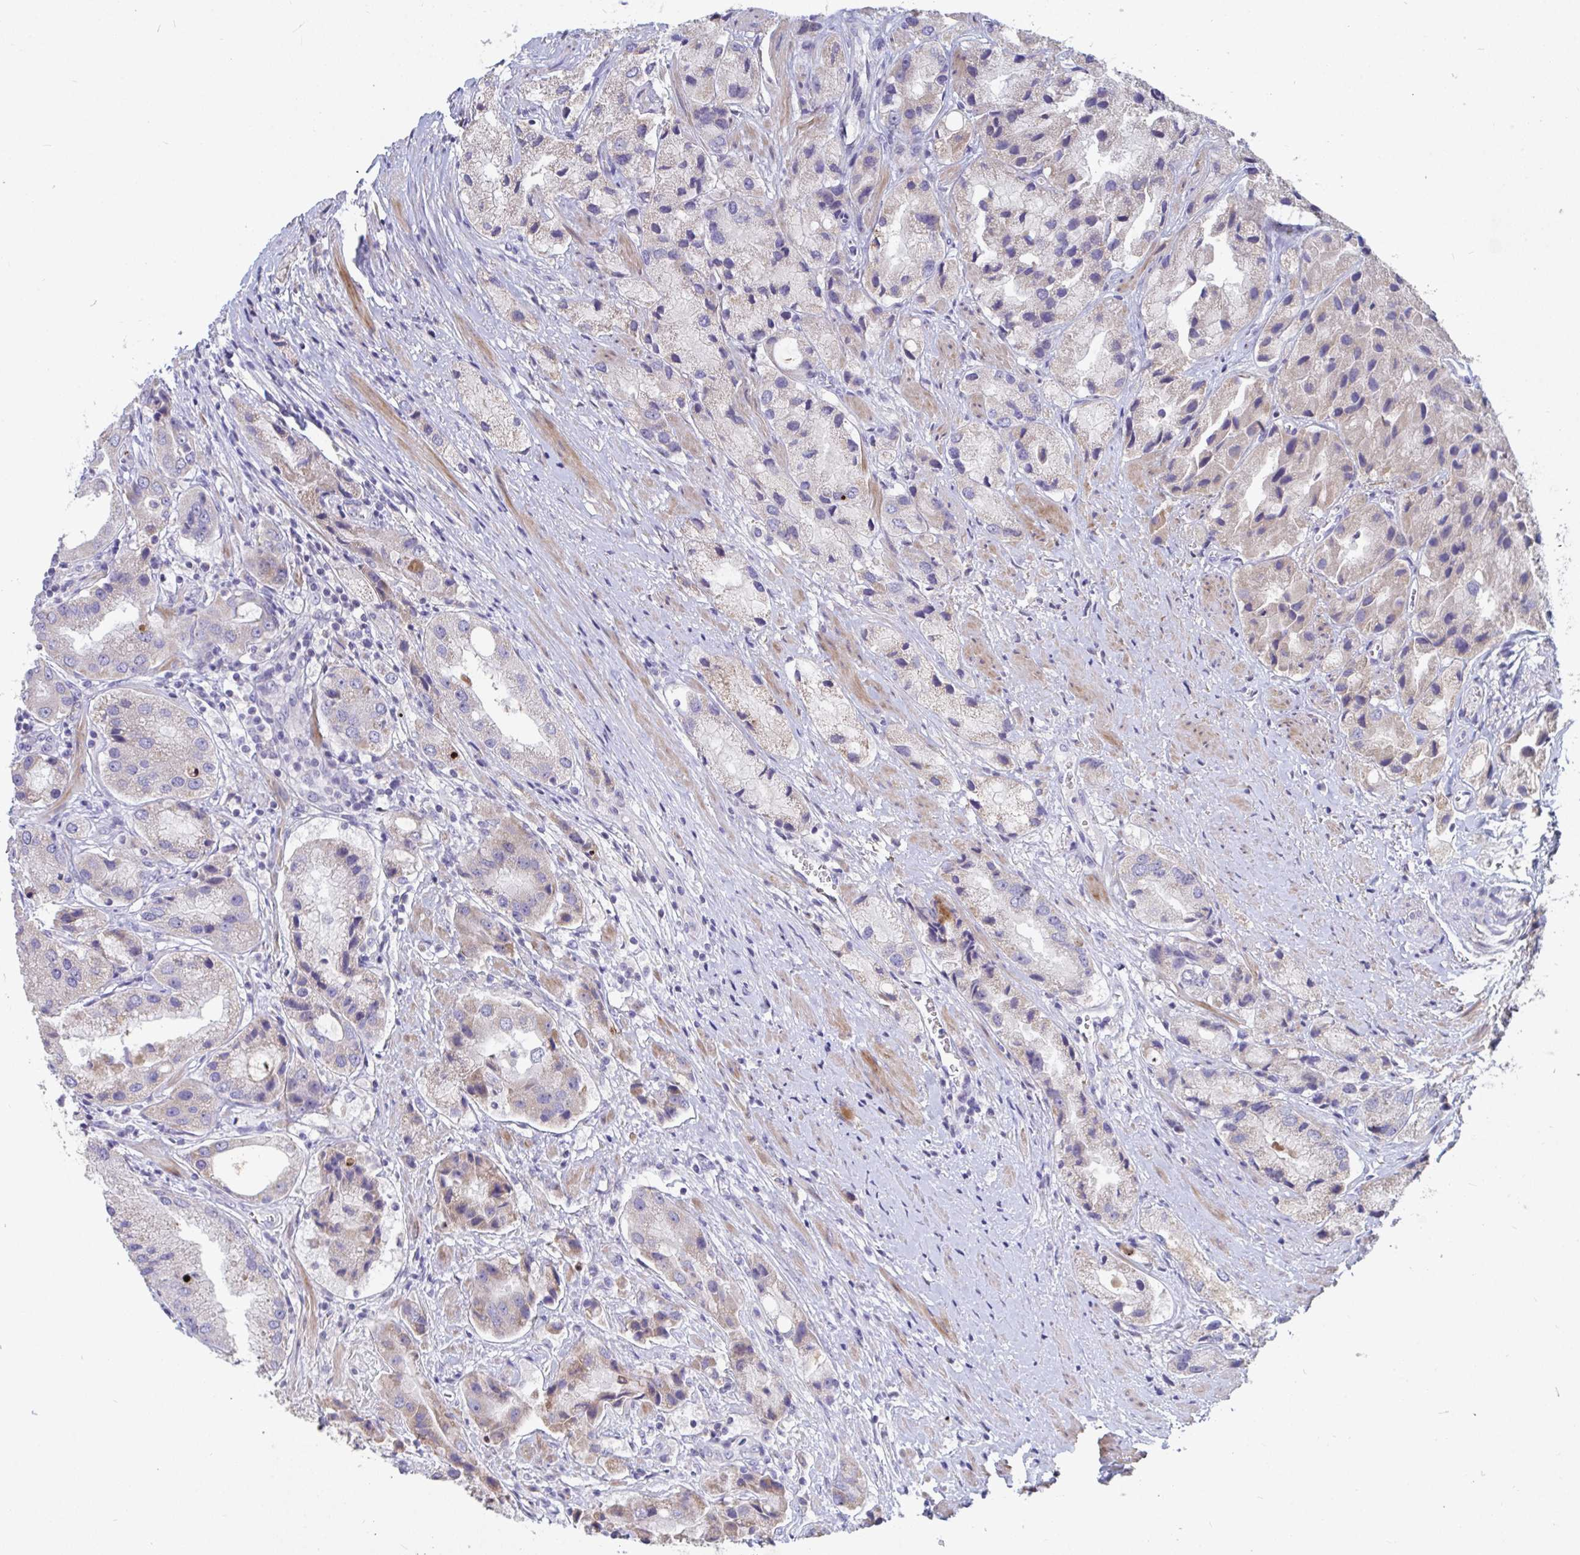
{"staining": {"intensity": "weak", "quantity": "25%-75%", "location": "cytoplasmic/membranous"}, "tissue": "prostate cancer", "cell_type": "Tumor cells", "image_type": "cancer", "snomed": [{"axis": "morphology", "description": "Adenocarcinoma, Low grade"}, {"axis": "topography", "description": "Prostate"}], "caption": "Protein analysis of prostate adenocarcinoma (low-grade) tissue displays weak cytoplasmic/membranous positivity in about 25%-75% of tumor cells. Immunohistochemistry stains the protein of interest in brown and the nuclei are stained blue.", "gene": "ZNF561", "patient": {"sex": "male", "age": 69}}